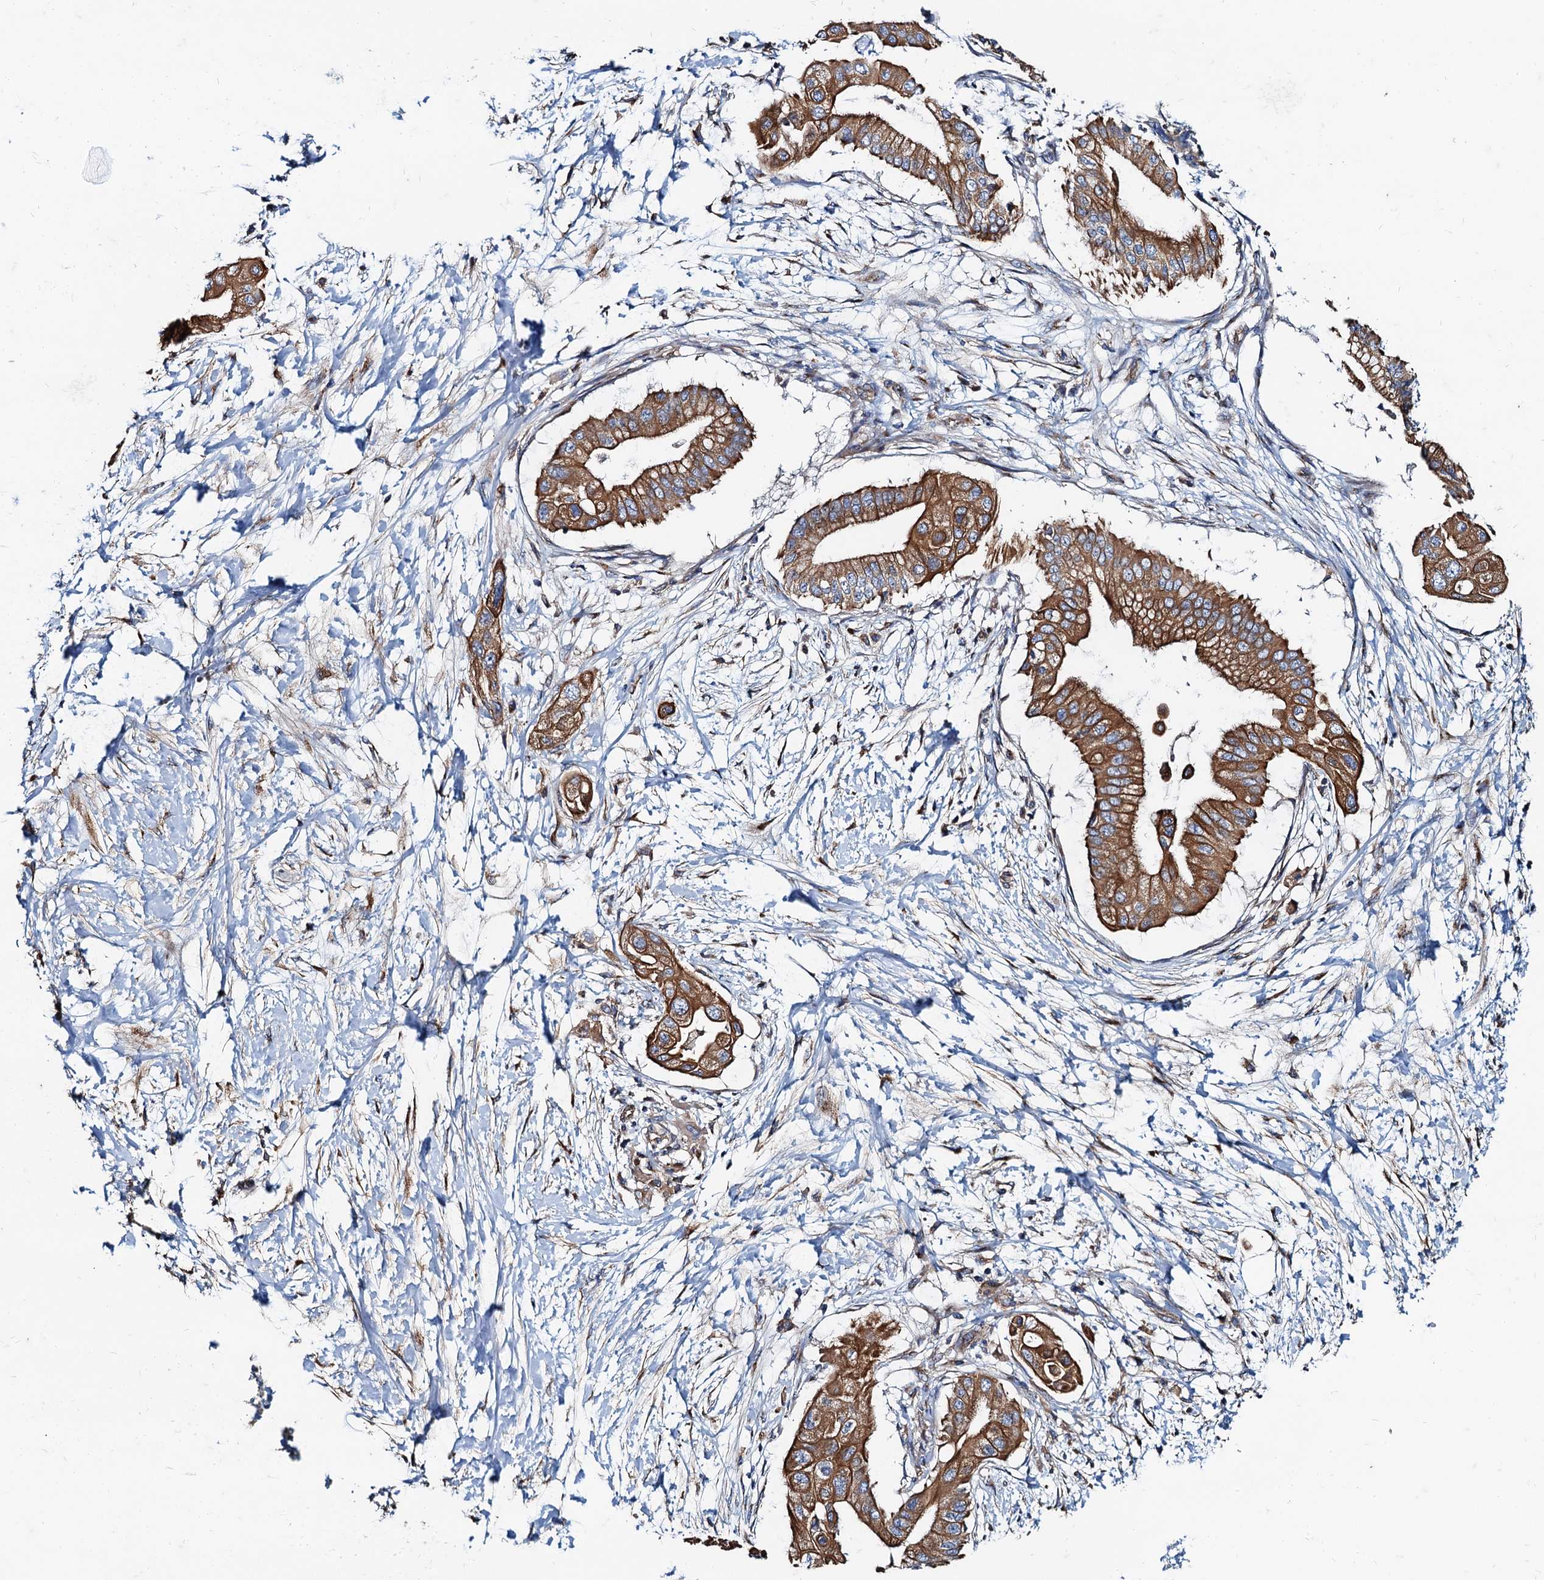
{"staining": {"intensity": "moderate", "quantity": ">75%", "location": "cytoplasmic/membranous"}, "tissue": "pancreatic cancer", "cell_type": "Tumor cells", "image_type": "cancer", "snomed": [{"axis": "morphology", "description": "Adenocarcinoma, NOS"}, {"axis": "topography", "description": "Pancreas"}], "caption": "Immunohistochemical staining of human adenocarcinoma (pancreatic) displays moderate cytoplasmic/membranous protein staining in about >75% of tumor cells.", "gene": "NGRN", "patient": {"sex": "male", "age": 68}}